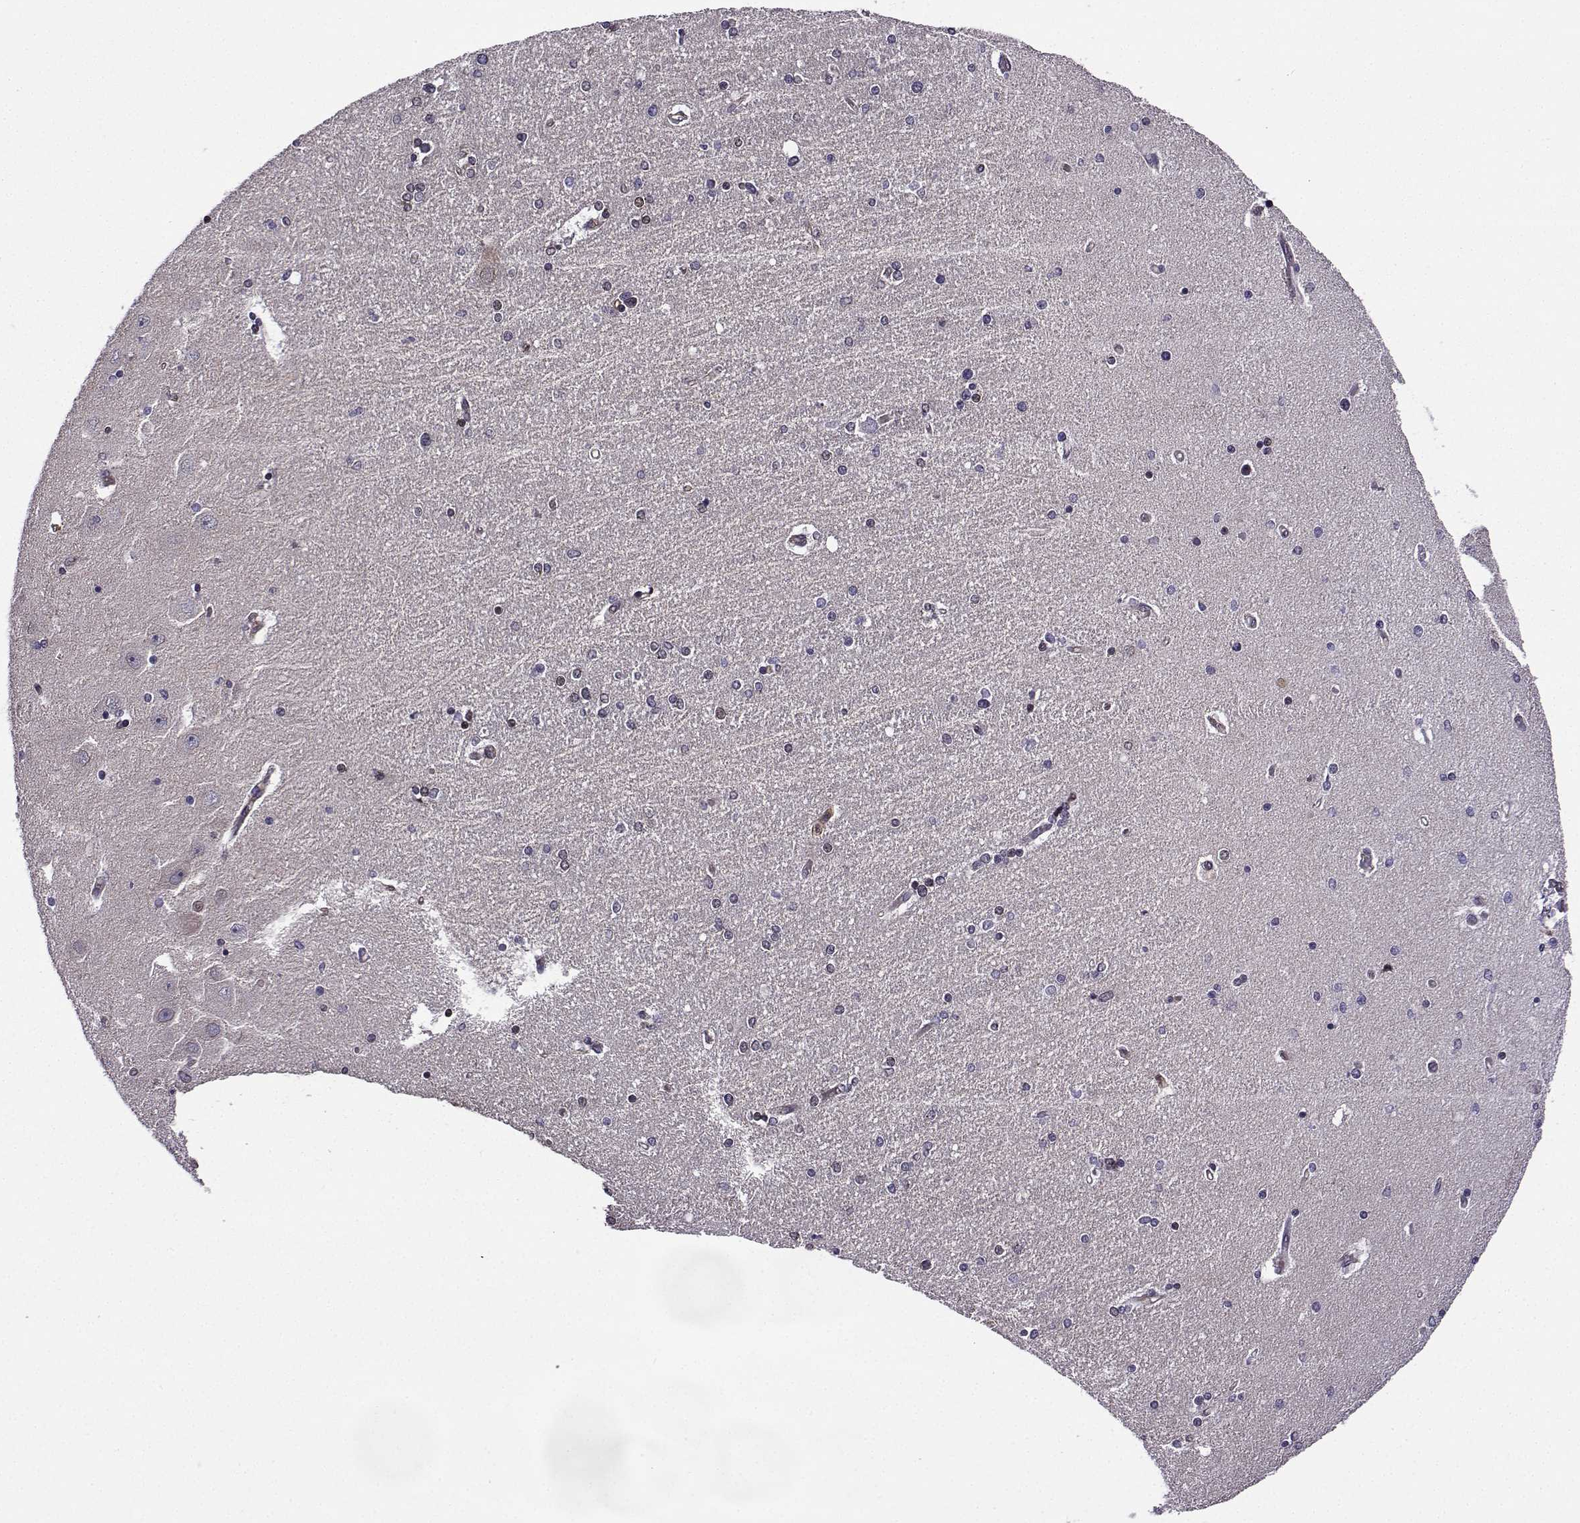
{"staining": {"intensity": "strong", "quantity": "<25%", "location": "cytoplasmic/membranous,nuclear"}, "tissue": "hippocampus", "cell_type": "Glial cells", "image_type": "normal", "snomed": [{"axis": "morphology", "description": "Normal tissue, NOS"}, {"axis": "topography", "description": "Hippocampus"}], "caption": "Human hippocampus stained with a brown dye exhibits strong cytoplasmic/membranous,nuclear positive staining in approximately <25% of glial cells.", "gene": "ITGB8", "patient": {"sex": "female", "age": 54}}